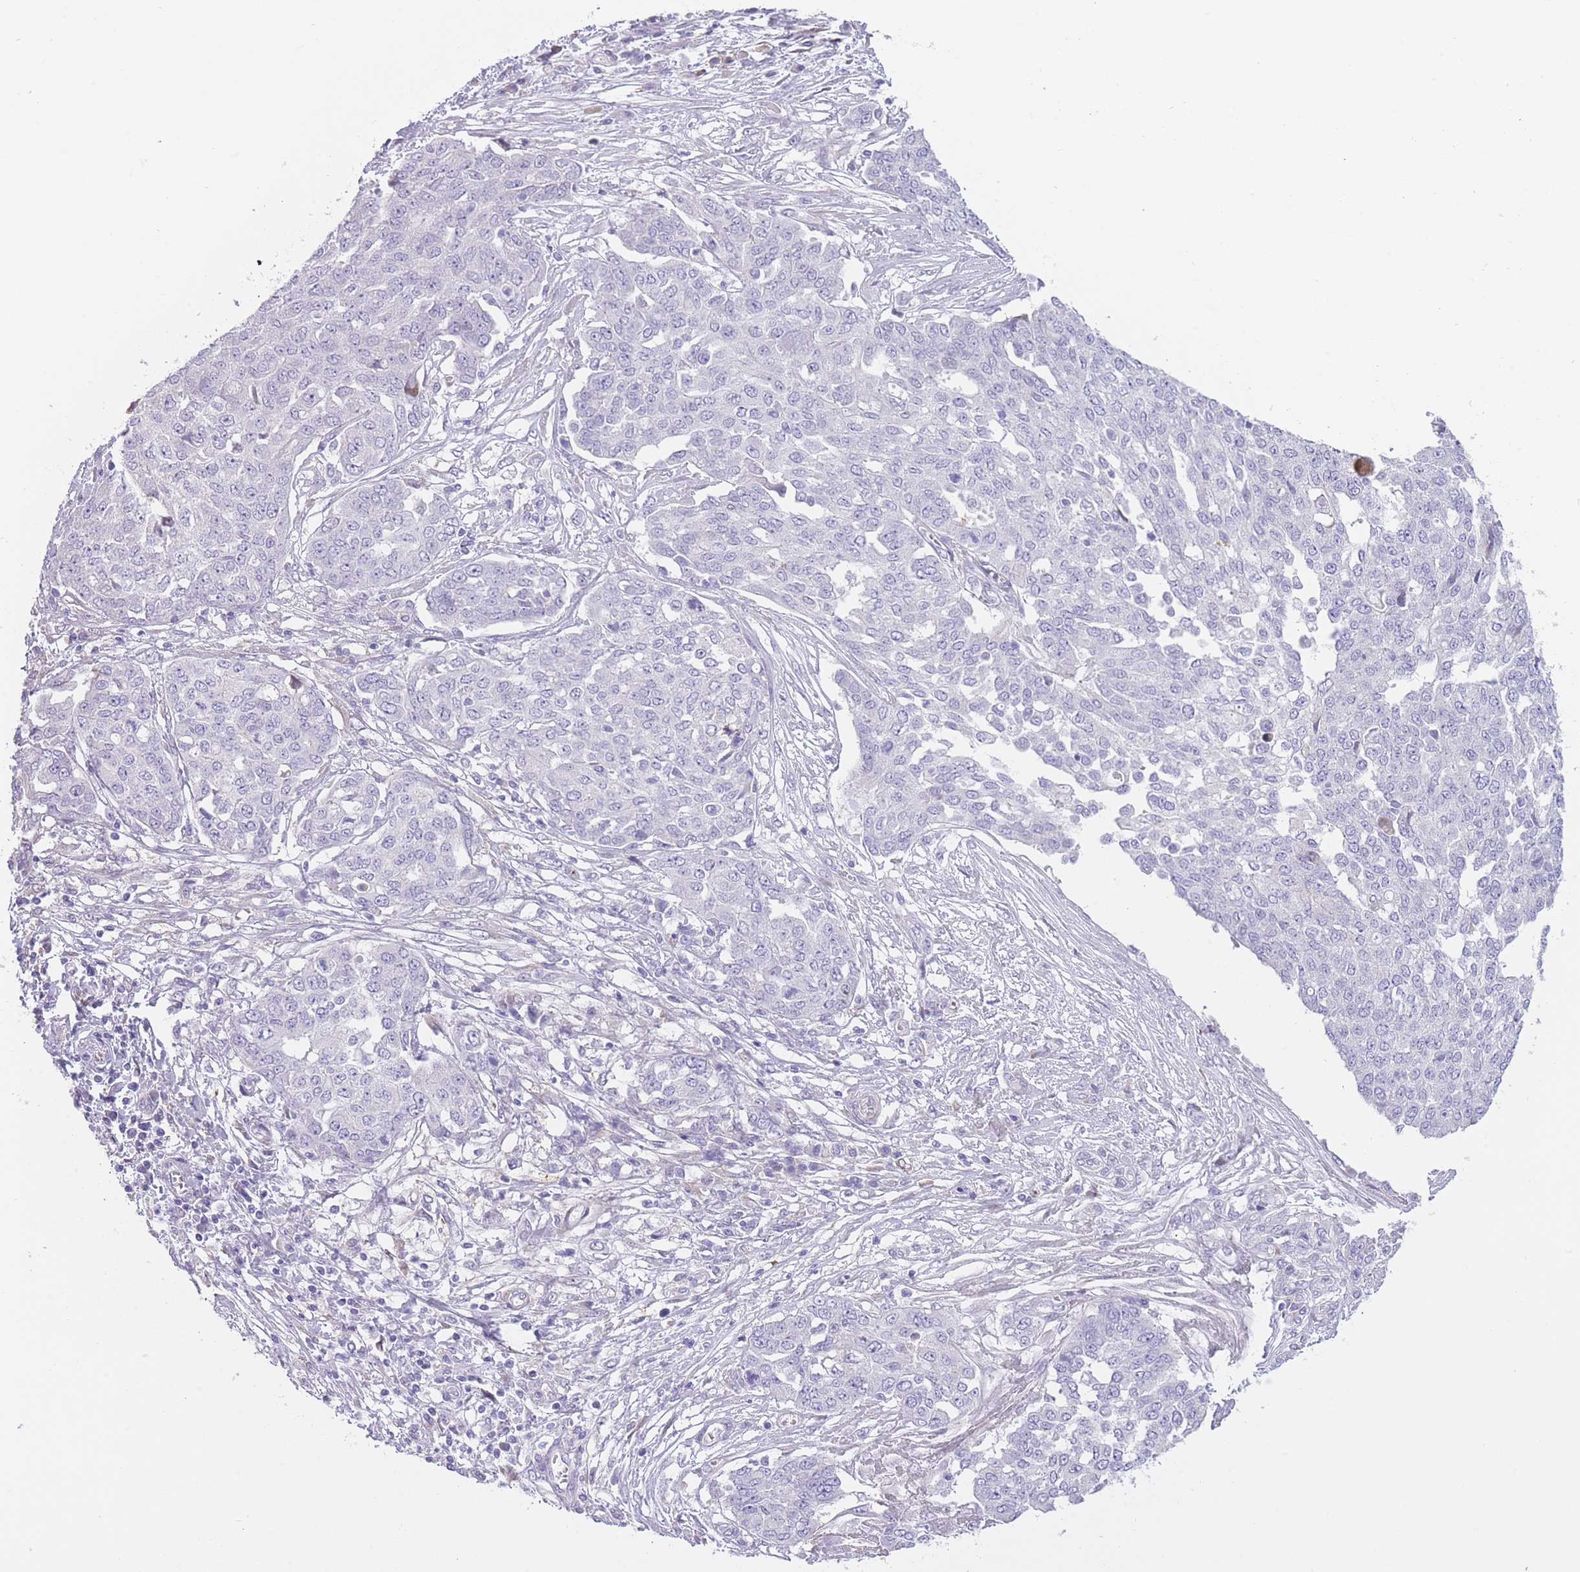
{"staining": {"intensity": "negative", "quantity": "none", "location": "none"}, "tissue": "ovarian cancer", "cell_type": "Tumor cells", "image_type": "cancer", "snomed": [{"axis": "morphology", "description": "Cystadenocarcinoma, serous, NOS"}, {"axis": "topography", "description": "Soft tissue"}, {"axis": "topography", "description": "Ovary"}], "caption": "Immunohistochemistry (IHC) of human serous cystadenocarcinoma (ovarian) exhibits no positivity in tumor cells.", "gene": "IMPG1", "patient": {"sex": "female", "age": 57}}